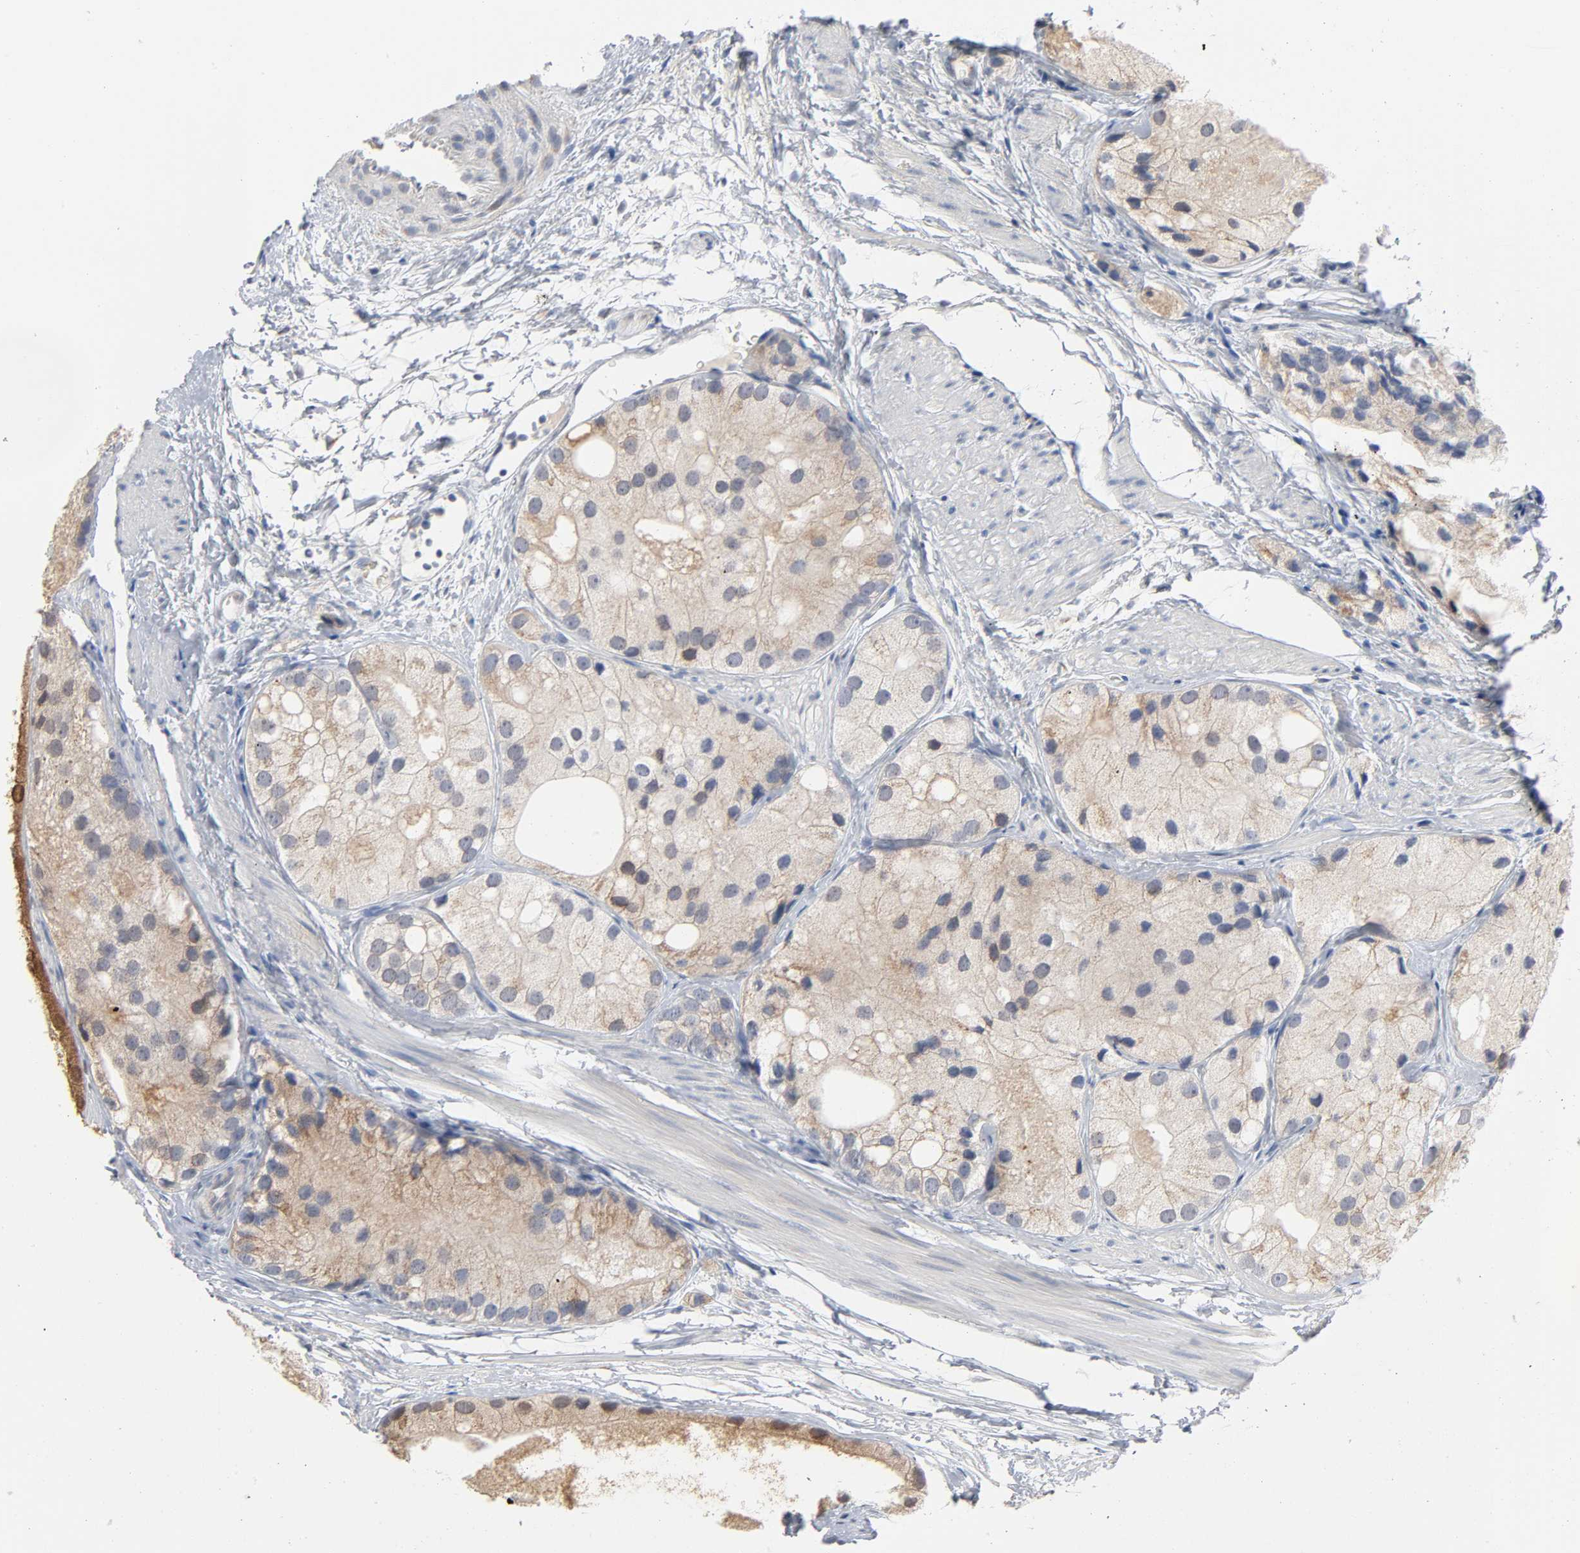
{"staining": {"intensity": "moderate", "quantity": ">75%", "location": "cytoplasmic/membranous"}, "tissue": "prostate cancer", "cell_type": "Tumor cells", "image_type": "cancer", "snomed": [{"axis": "morphology", "description": "Adenocarcinoma, Low grade"}, {"axis": "topography", "description": "Prostate"}], "caption": "Prostate cancer (low-grade adenocarcinoma) tissue reveals moderate cytoplasmic/membranous positivity in approximately >75% of tumor cells, visualized by immunohistochemistry.", "gene": "AK7", "patient": {"sex": "male", "age": 69}}